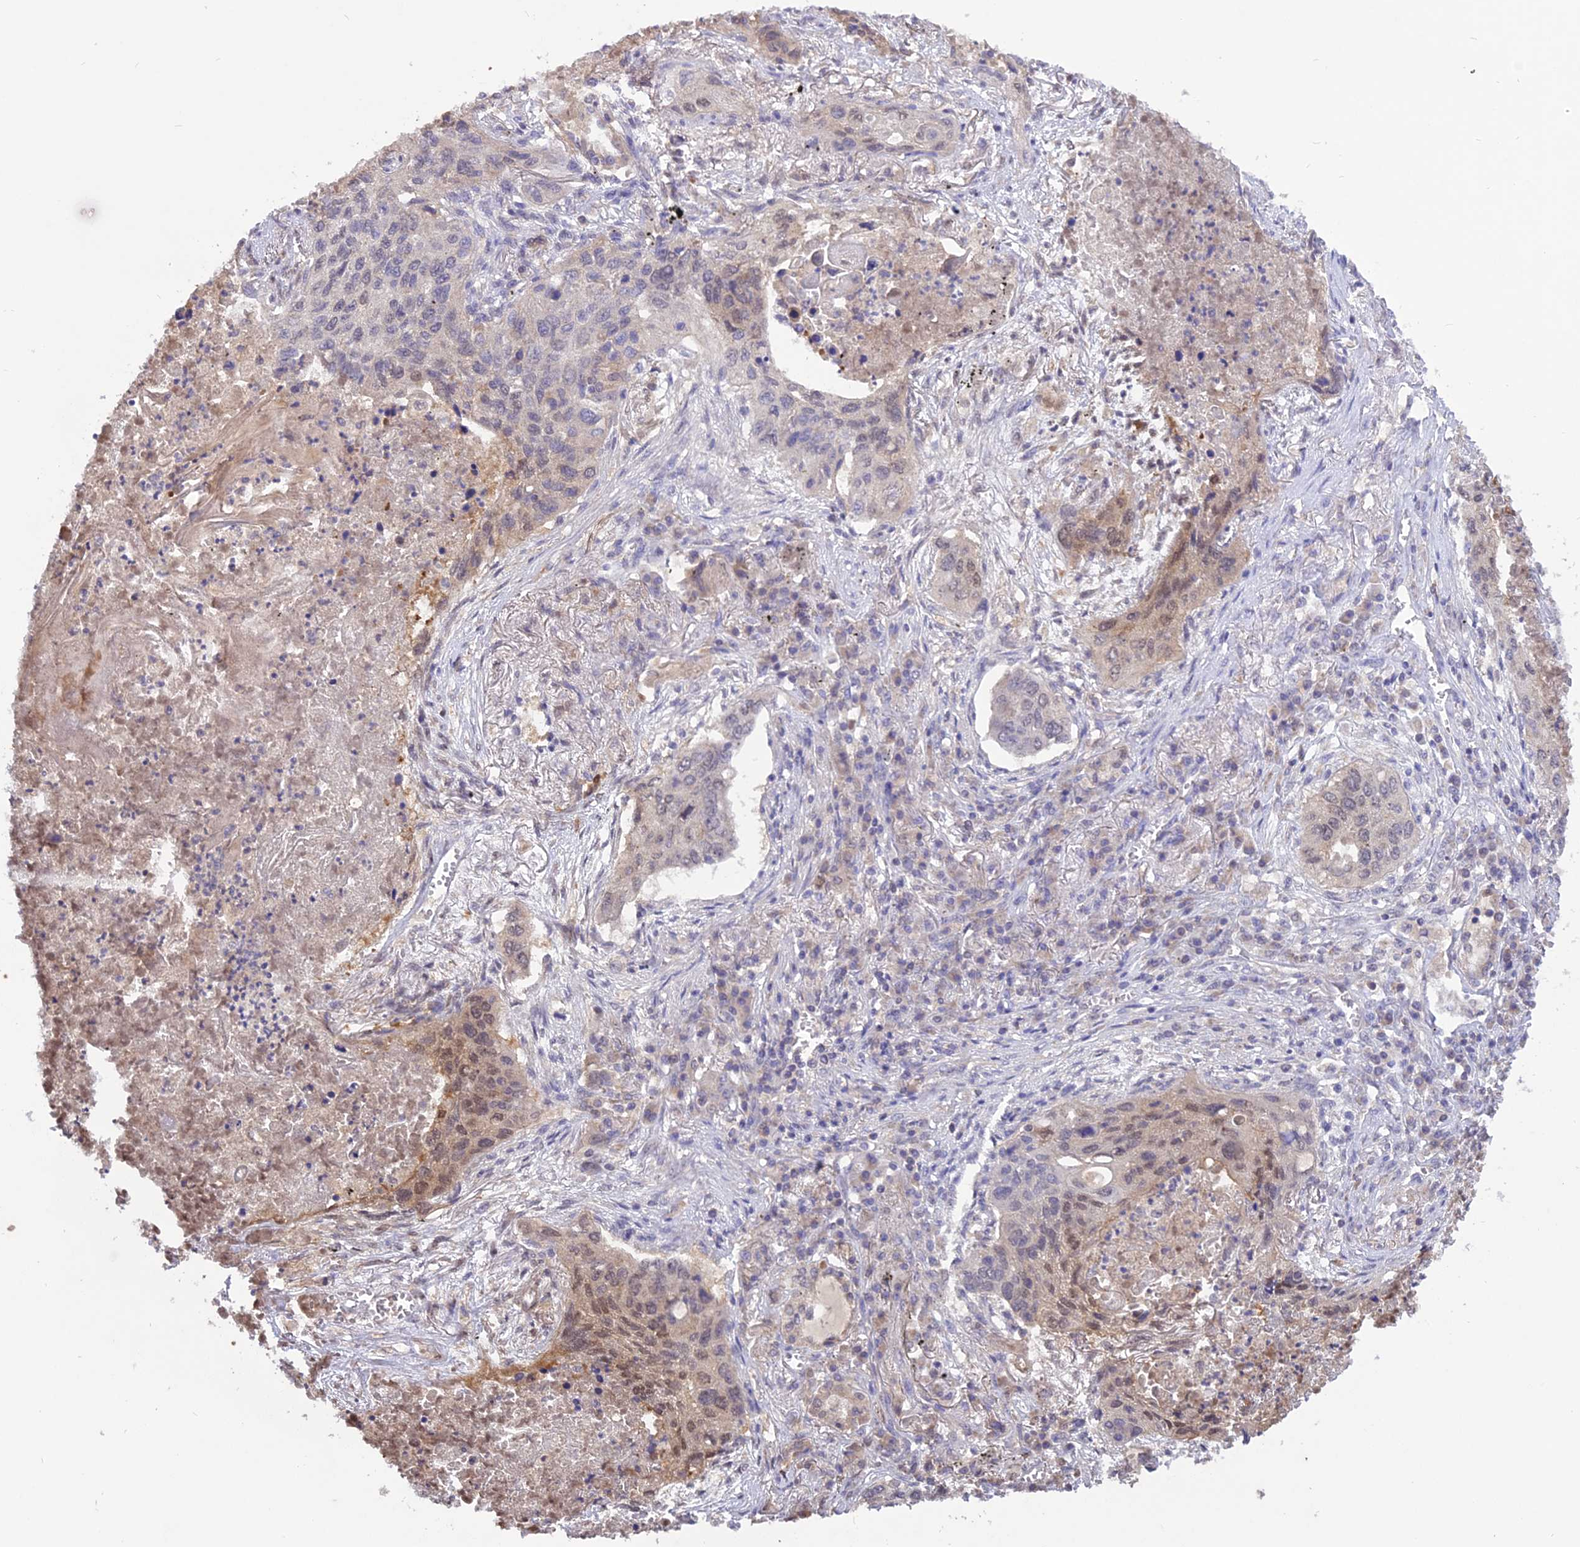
{"staining": {"intensity": "weak", "quantity": "<25%", "location": "nuclear"}, "tissue": "lung cancer", "cell_type": "Tumor cells", "image_type": "cancer", "snomed": [{"axis": "morphology", "description": "Squamous cell carcinoma, NOS"}, {"axis": "topography", "description": "Lung"}], "caption": "An IHC histopathology image of lung cancer is shown. There is no staining in tumor cells of lung cancer. (Stains: DAB IHC with hematoxylin counter stain, Microscopy: brightfield microscopy at high magnification).", "gene": "PGK1", "patient": {"sex": "female", "age": 63}}